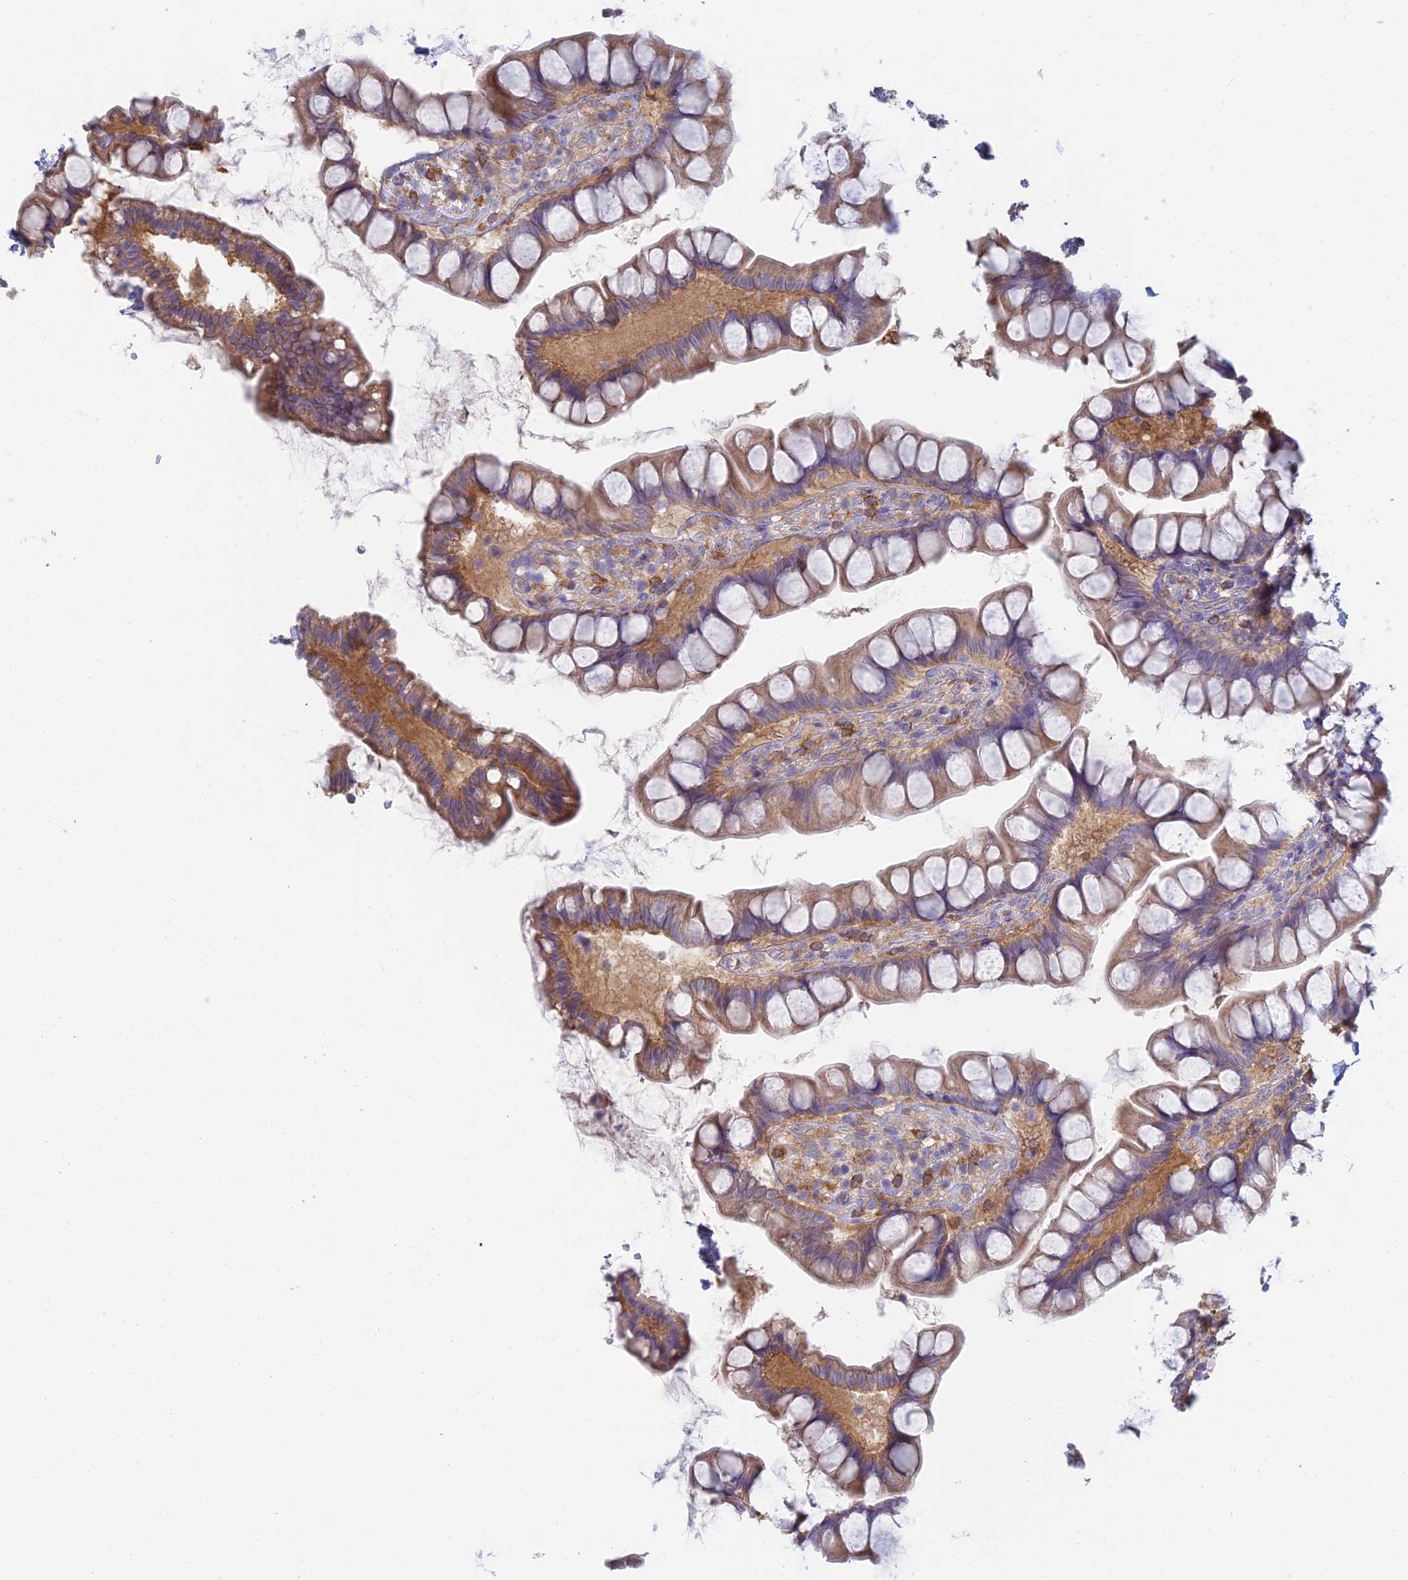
{"staining": {"intensity": "moderate", "quantity": "25%-75%", "location": "cytoplasmic/membranous"}, "tissue": "small intestine", "cell_type": "Glandular cells", "image_type": "normal", "snomed": [{"axis": "morphology", "description": "Normal tissue, NOS"}, {"axis": "topography", "description": "Small intestine"}], "caption": "Moderate cytoplasmic/membranous protein positivity is identified in approximately 25%-75% of glandular cells in small intestine.", "gene": "STRN4", "patient": {"sex": "male", "age": 70}}